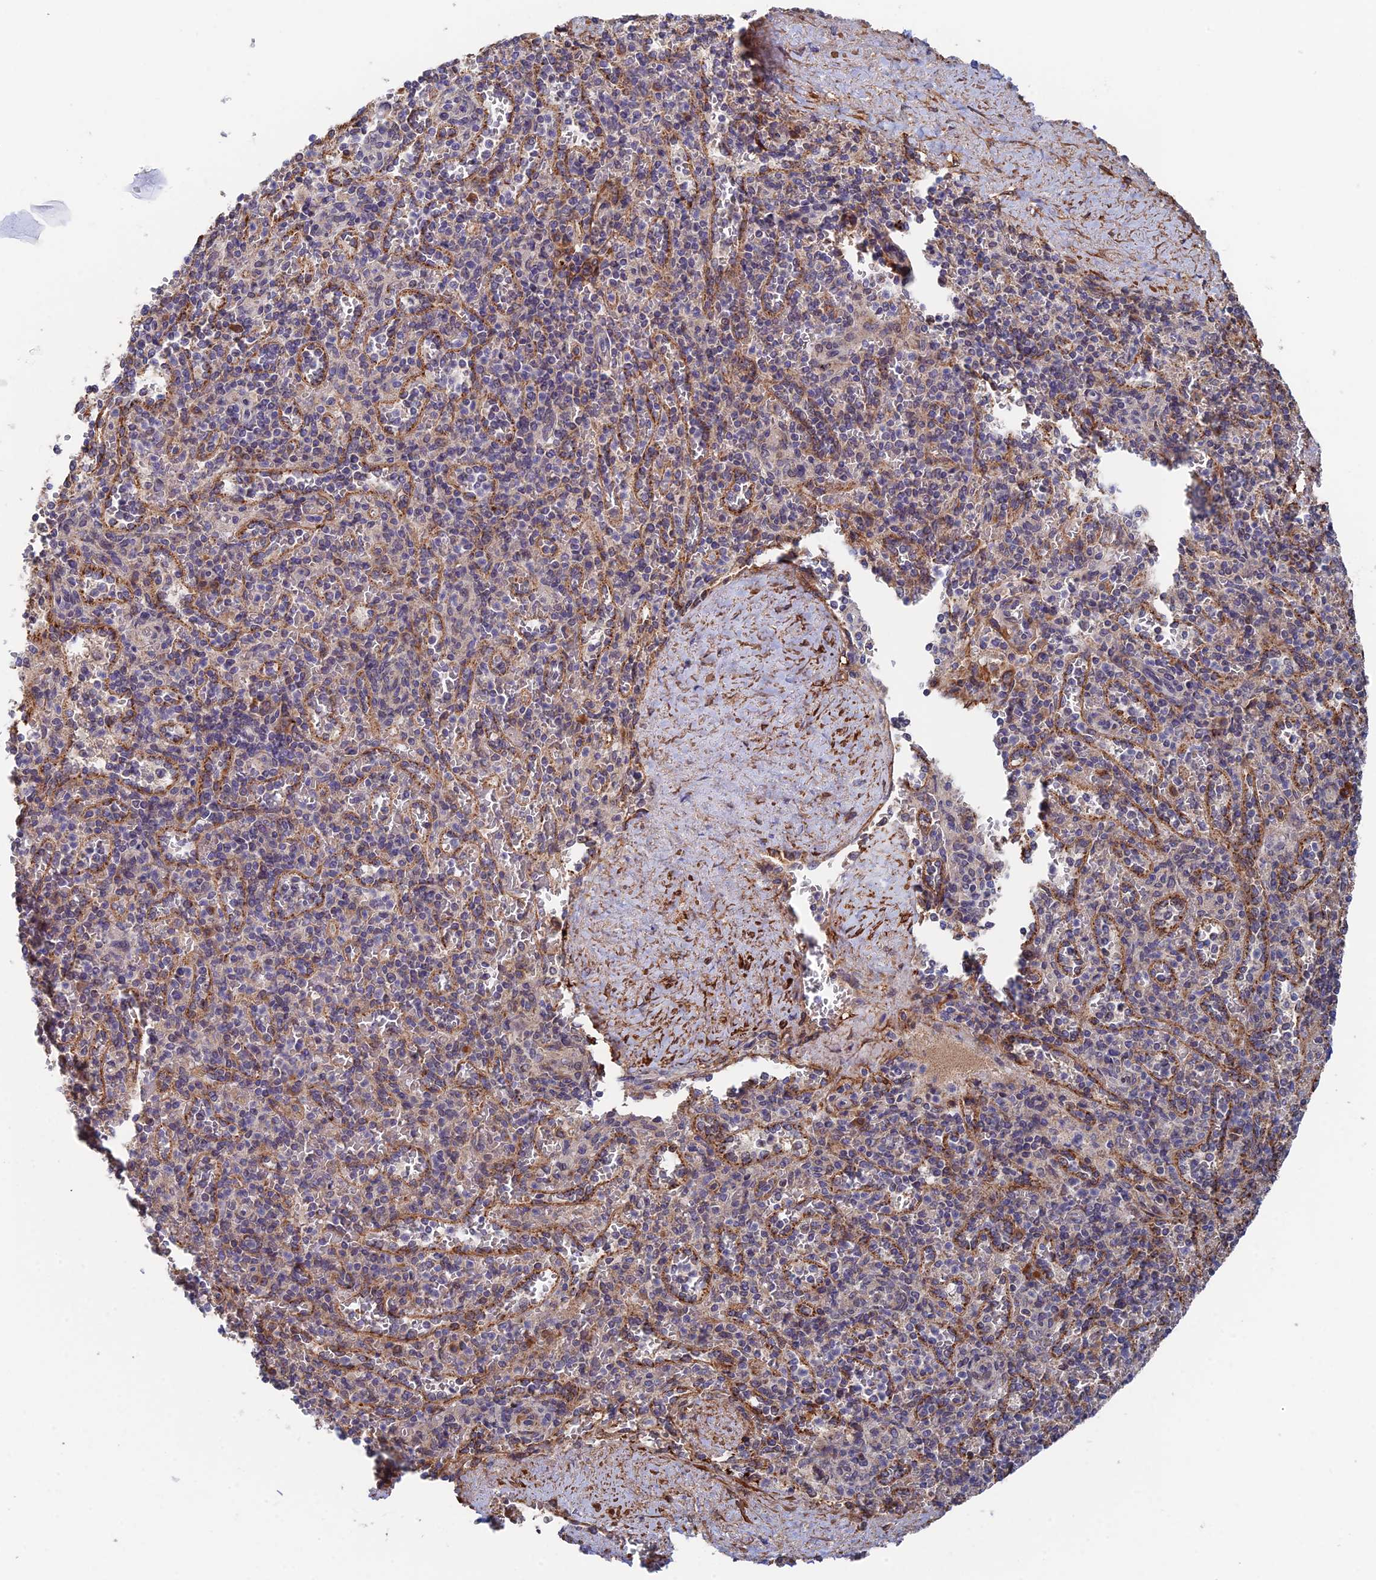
{"staining": {"intensity": "negative", "quantity": "none", "location": "none"}, "tissue": "spleen", "cell_type": "Cells in red pulp", "image_type": "normal", "snomed": [{"axis": "morphology", "description": "Normal tissue, NOS"}, {"axis": "topography", "description": "Spleen"}], "caption": "A histopathology image of human spleen is negative for staining in cells in red pulp. Nuclei are stained in blue.", "gene": "ZNF320", "patient": {"sex": "male", "age": 82}}